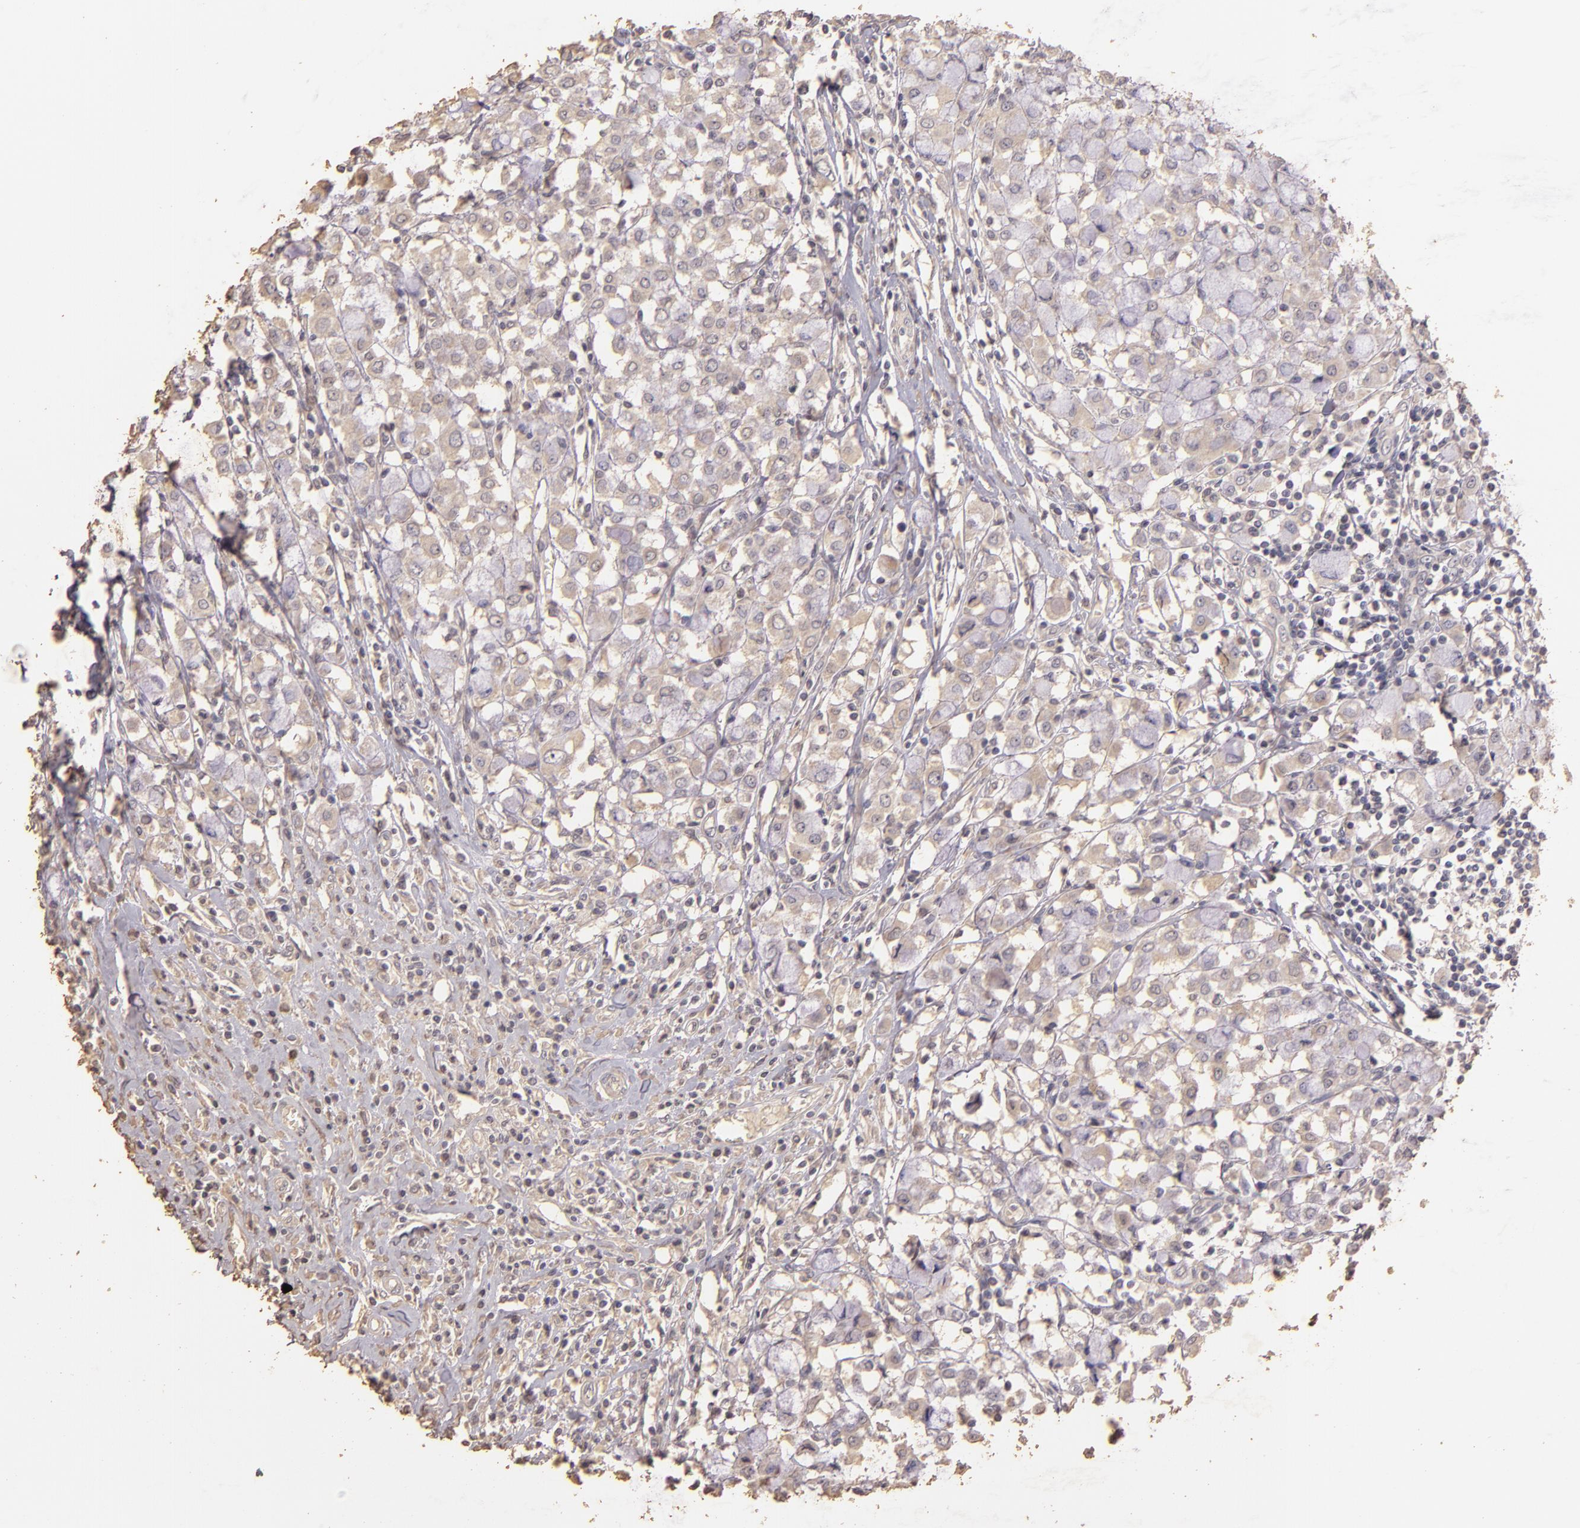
{"staining": {"intensity": "weak", "quantity": ">75%", "location": "cytoplasmic/membranous"}, "tissue": "breast cancer", "cell_type": "Tumor cells", "image_type": "cancer", "snomed": [{"axis": "morphology", "description": "Lobular carcinoma"}, {"axis": "topography", "description": "Breast"}], "caption": "This image exhibits immunohistochemistry (IHC) staining of lobular carcinoma (breast), with low weak cytoplasmic/membranous staining in approximately >75% of tumor cells.", "gene": "BCL2L13", "patient": {"sex": "female", "age": 85}}